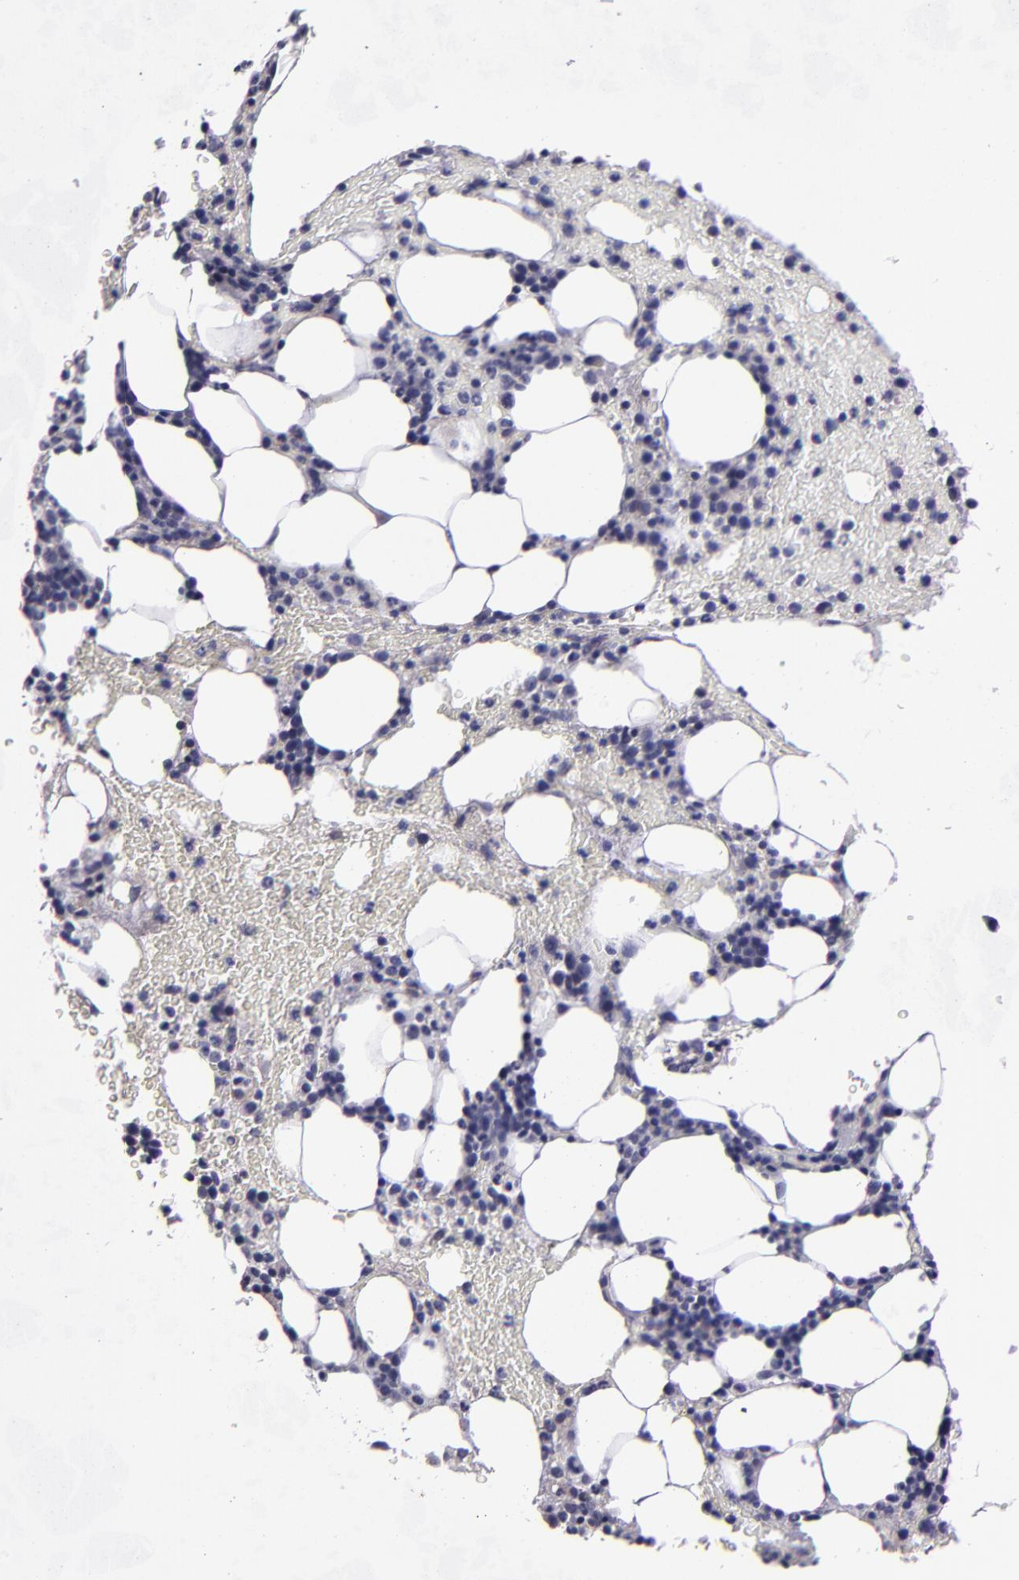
{"staining": {"intensity": "negative", "quantity": "none", "location": "none"}, "tissue": "bone marrow", "cell_type": "Hematopoietic cells", "image_type": "normal", "snomed": [{"axis": "morphology", "description": "Normal tissue, NOS"}, {"axis": "topography", "description": "Bone marrow"}], "caption": "This is an immunohistochemistry image of benign human bone marrow. There is no expression in hematopoietic cells.", "gene": "MASP1", "patient": {"sex": "female", "age": 84}}